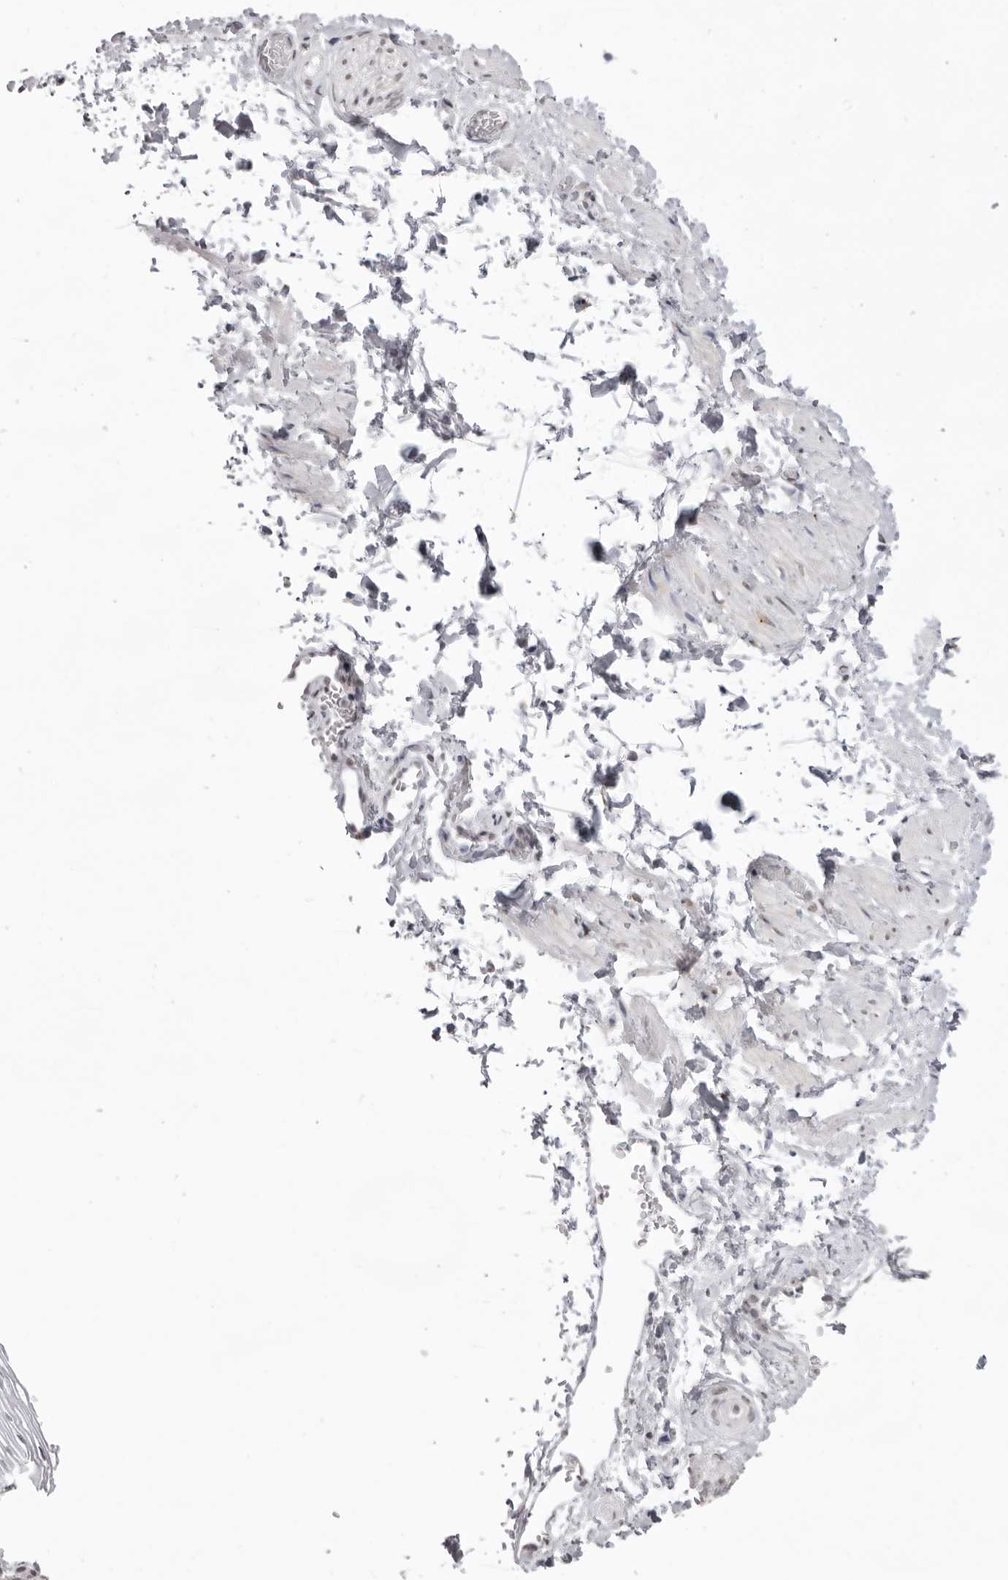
{"staining": {"intensity": "negative", "quantity": "none", "location": "none"}, "tissue": "vagina", "cell_type": "Squamous epithelial cells", "image_type": "normal", "snomed": [{"axis": "morphology", "description": "Normal tissue, NOS"}, {"axis": "topography", "description": "Vagina"}], "caption": "This is an immunohistochemistry micrograph of normal human vagina. There is no expression in squamous epithelial cells.", "gene": "NTM", "patient": {"sex": "female", "age": 32}}